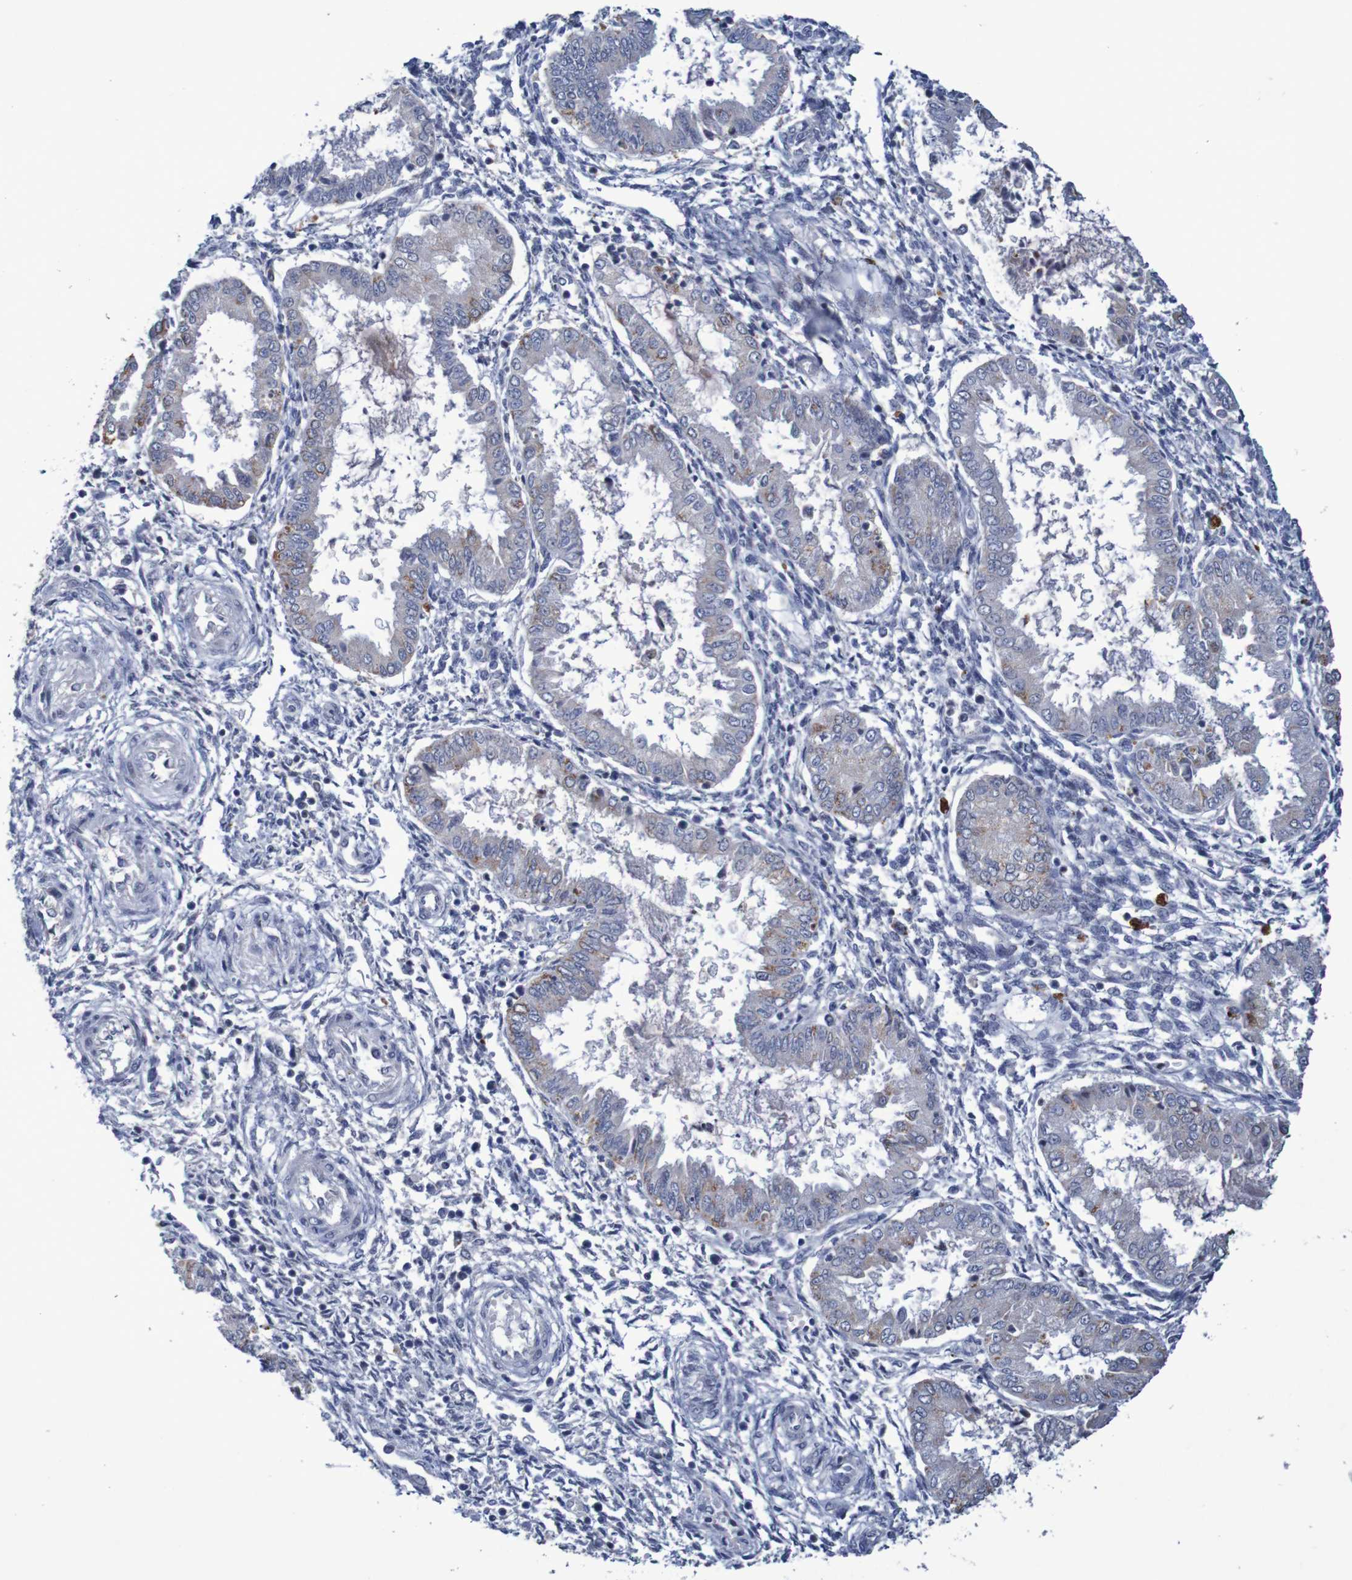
{"staining": {"intensity": "weak", "quantity": "25%-75%", "location": "cytoplasmic/membranous"}, "tissue": "endometrium", "cell_type": "Cells in endometrial stroma", "image_type": "normal", "snomed": [{"axis": "morphology", "description": "Normal tissue, NOS"}, {"axis": "topography", "description": "Endometrium"}], "caption": "A high-resolution image shows immunohistochemistry (IHC) staining of benign endometrium, which displays weak cytoplasmic/membranous expression in approximately 25%-75% of cells in endometrial stroma. The staining is performed using DAB (3,3'-diaminobenzidine) brown chromogen to label protein expression. The nuclei are counter-stained blue using hematoxylin.", "gene": "FBP1", "patient": {"sex": "female", "age": 33}}